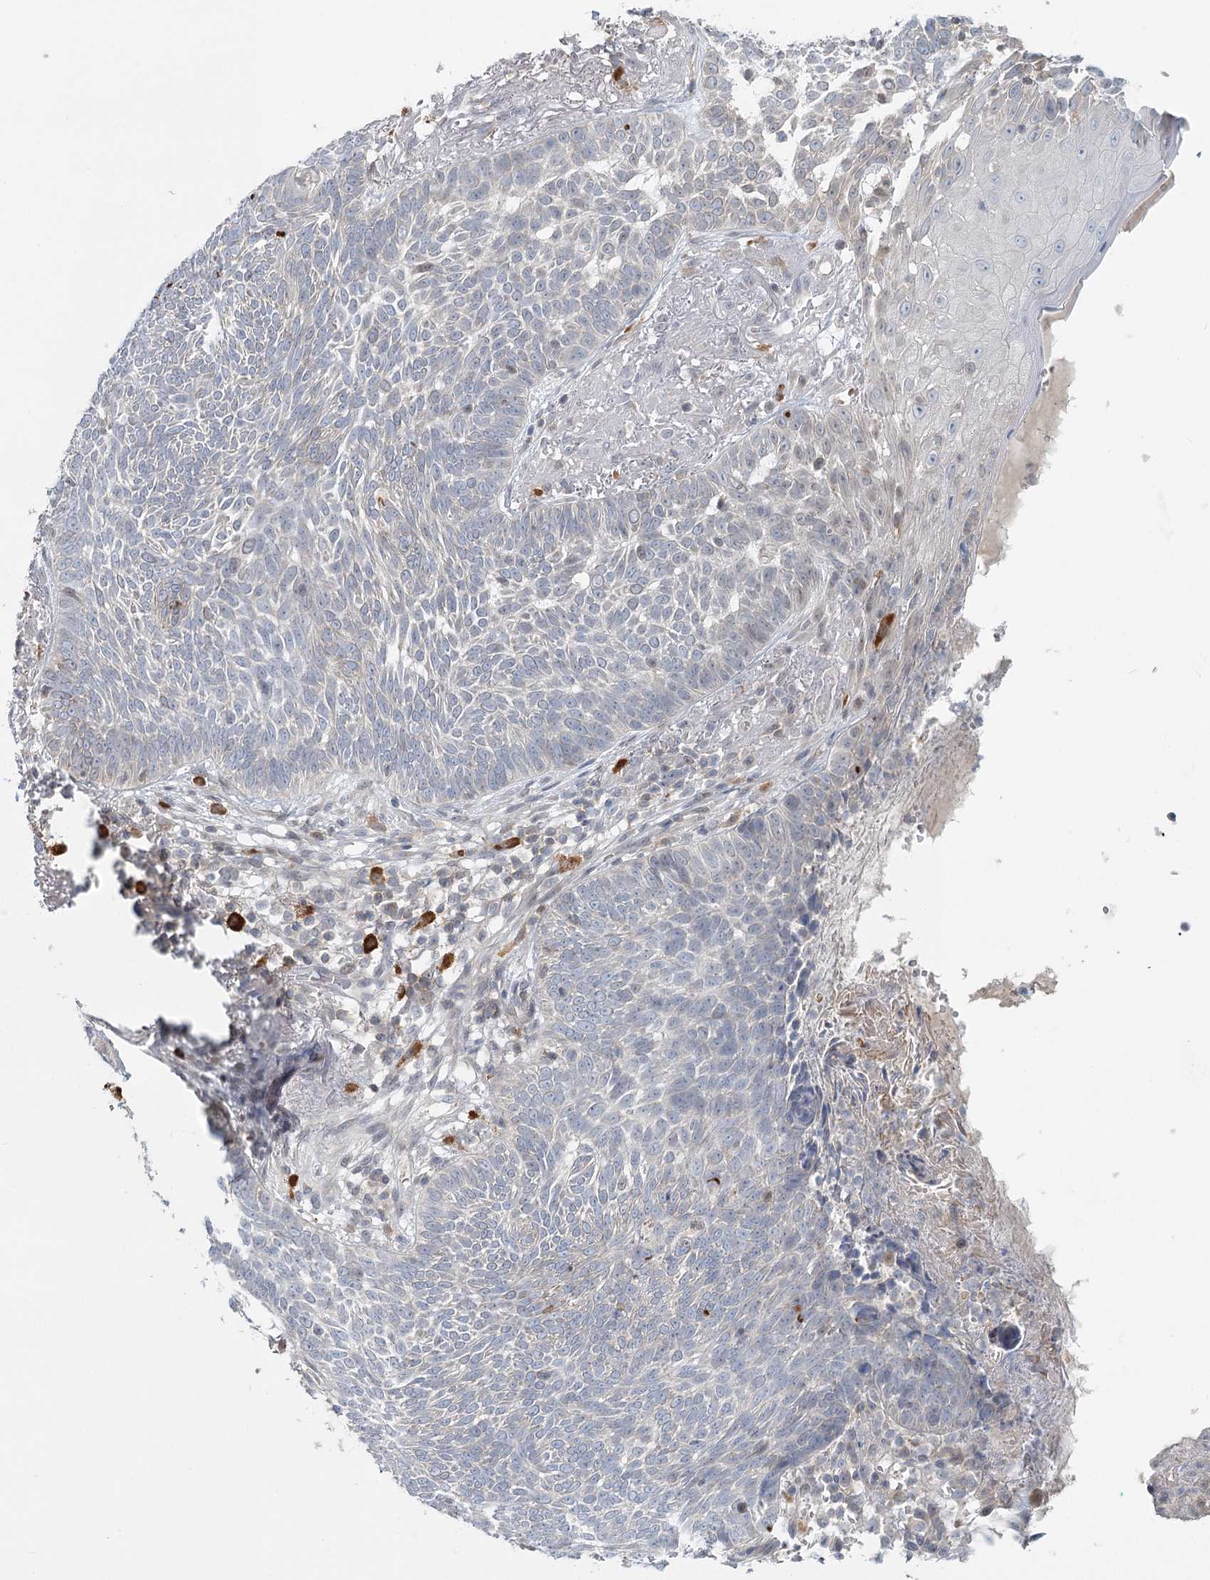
{"staining": {"intensity": "negative", "quantity": "none", "location": "none"}, "tissue": "skin cancer", "cell_type": "Tumor cells", "image_type": "cancer", "snomed": [{"axis": "morphology", "description": "Normal tissue, NOS"}, {"axis": "morphology", "description": "Basal cell carcinoma"}, {"axis": "topography", "description": "Skin"}], "caption": "Immunohistochemistry (IHC) of human skin basal cell carcinoma exhibits no positivity in tumor cells.", "gene": "USP11", "patient": {"sex": "male", "age": 64}}